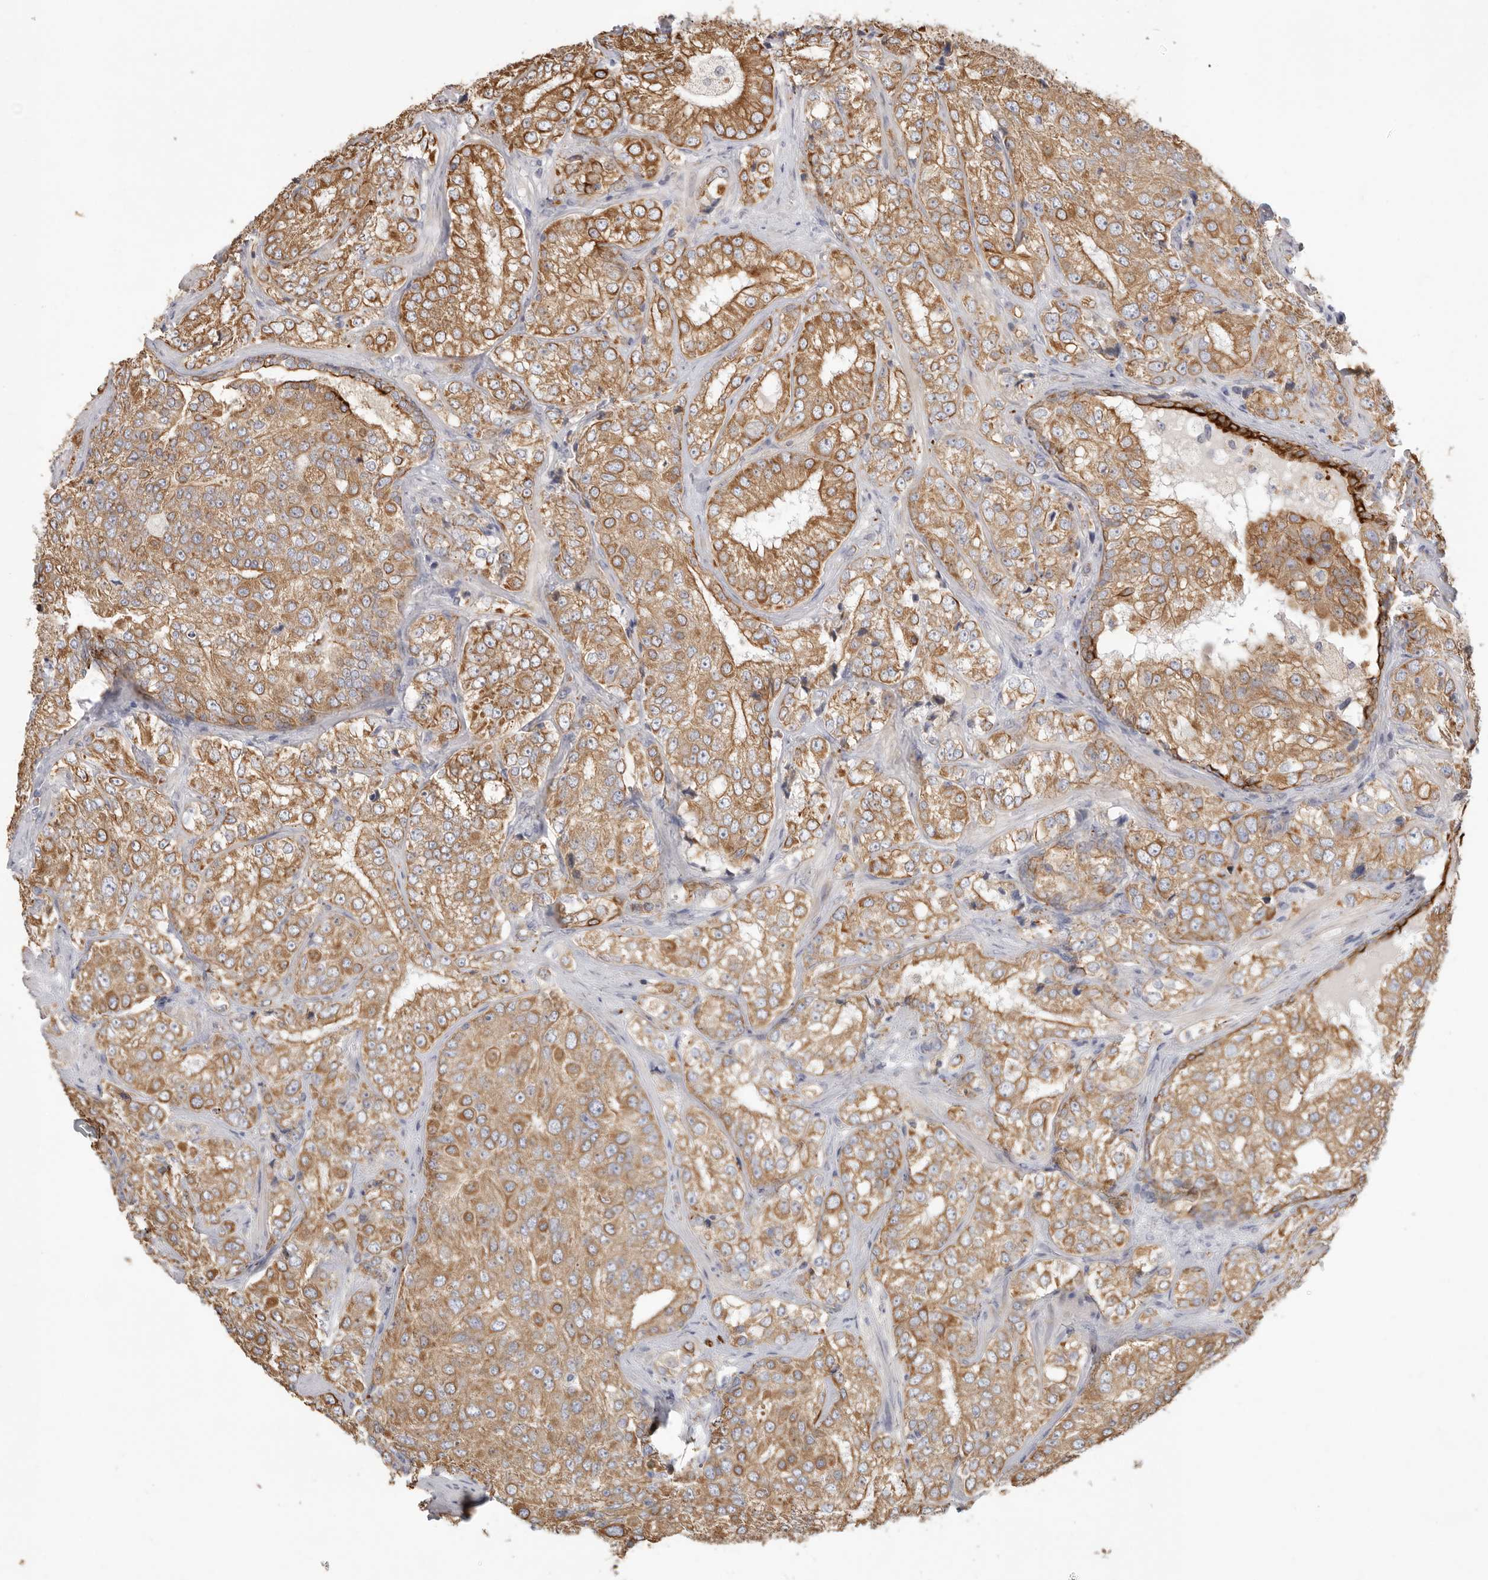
{"staining": {"intensity": "strong", "quantity": ">75%", "location": "cytoplasmic/membranous"}, "tissue": "prostate cancer", "cell_type": "Tumor cells", "image_type": "cancer", "snomed": [{"axis": "morphology", "description": "Adenocarcinoma, High grade"}, {"axis": "topography", "description": "Prostate"}], "caption": "Prostate cancer (adenocarcinoma (high-grade)) was stained to show a protein in brown. There is high levels of strong cytoplasmic/membranous positivity in approximately >75% of tumor cells.", "gene": "USH1C", "patient": {"sex": "male", "age": 58}}